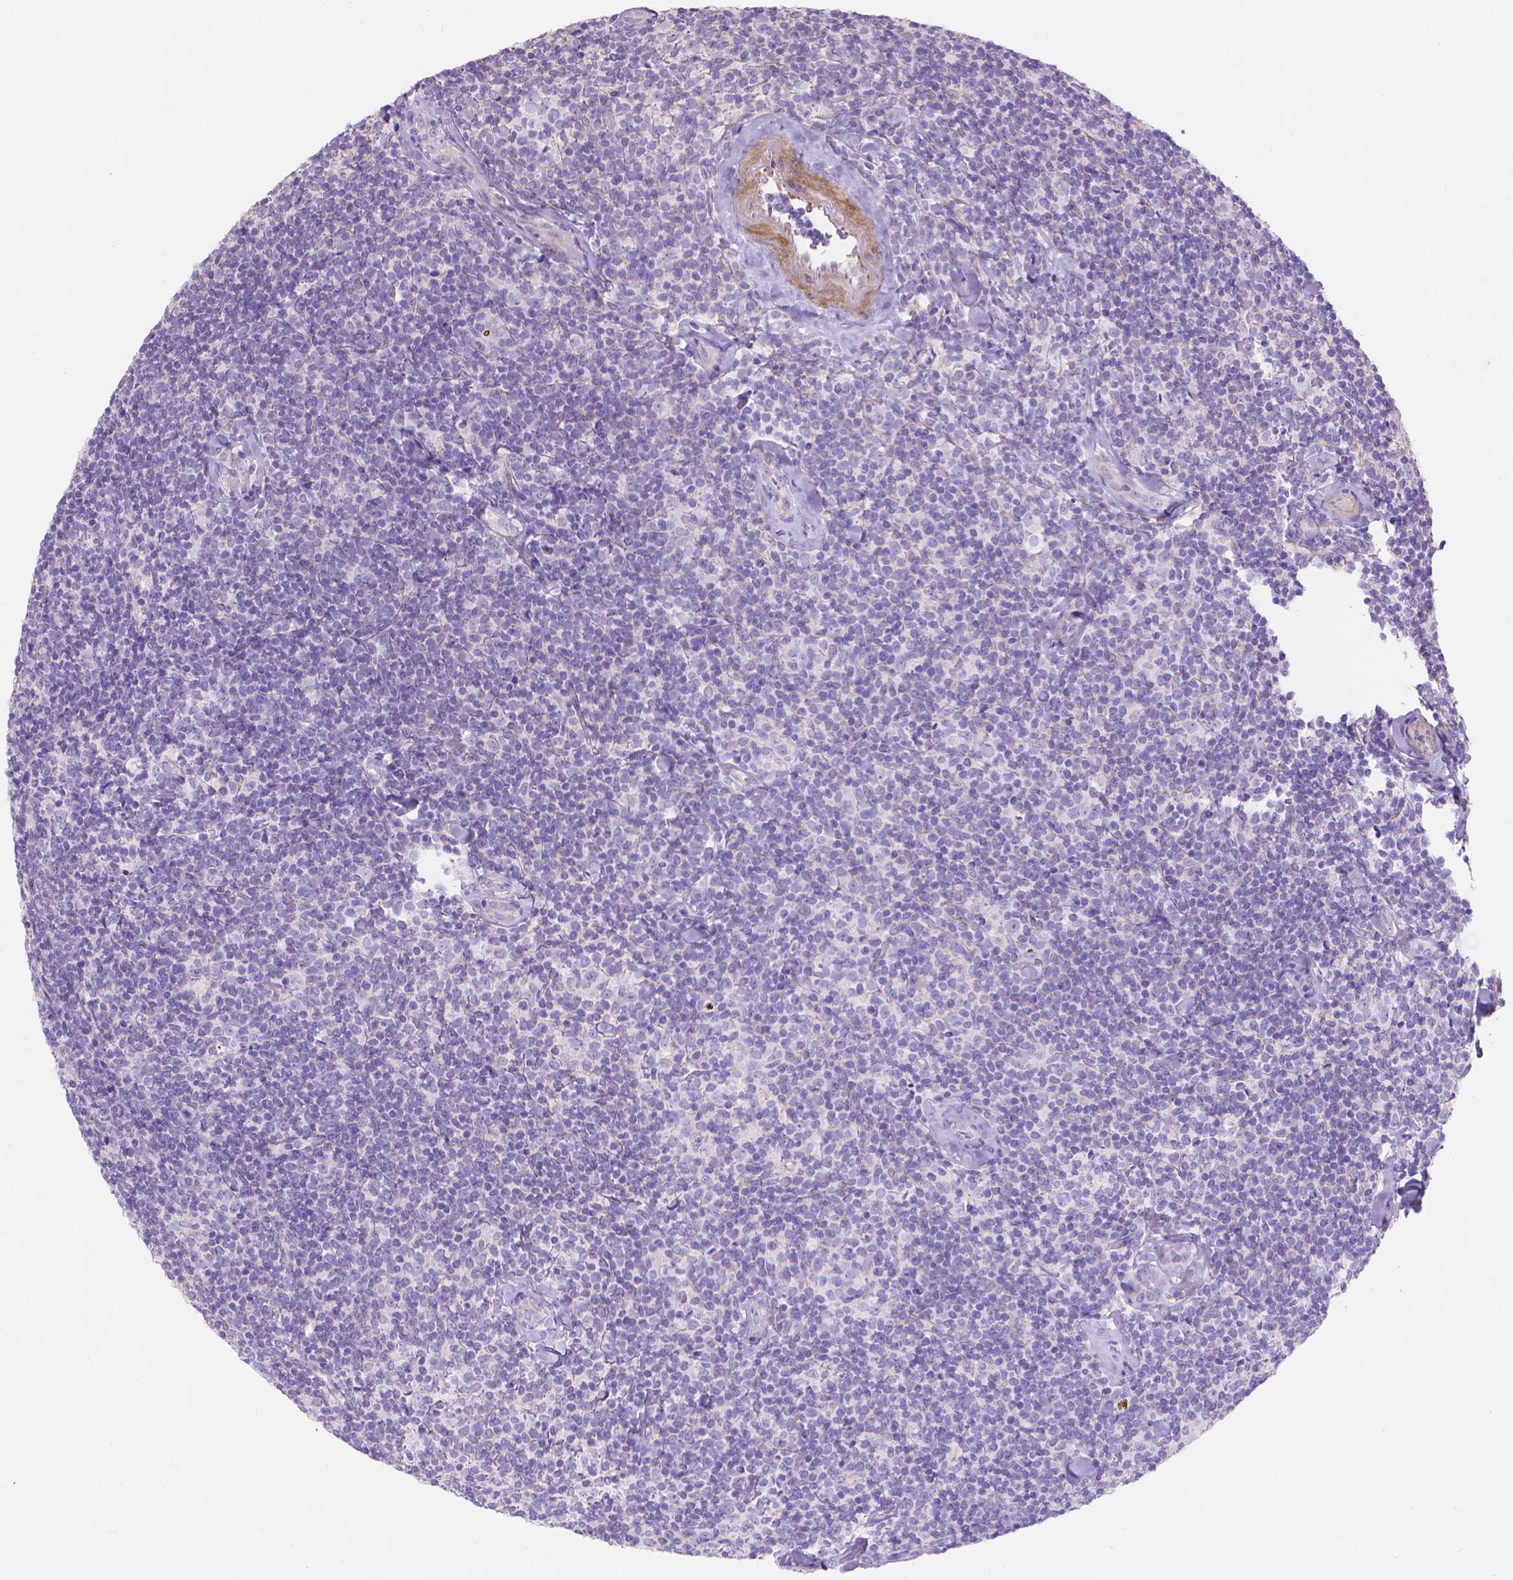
{"staining": {"intensity": "negative", "quantity": "none", "location": "none"}, "tissue": "lymphoma", "cell_type": "Tumor cells", "image_type": "cancer", "snomed": [{"axis": "morphology", "description": "Malignant lymphoma, non-Hodgkin's type, Low grade"}, {"axis": "topography", "description": "Lymph node"}], "caption": "Tumor cells show no significant expression in low-grade malignant lymphoma, non-Hodgkin's type. (DAB (3,3'-diaminobenzidine) immunohistochemistry (IHC), high magnification).", "gene": "MBLAC1", "patient": {"sex": "female", "age": 56}}